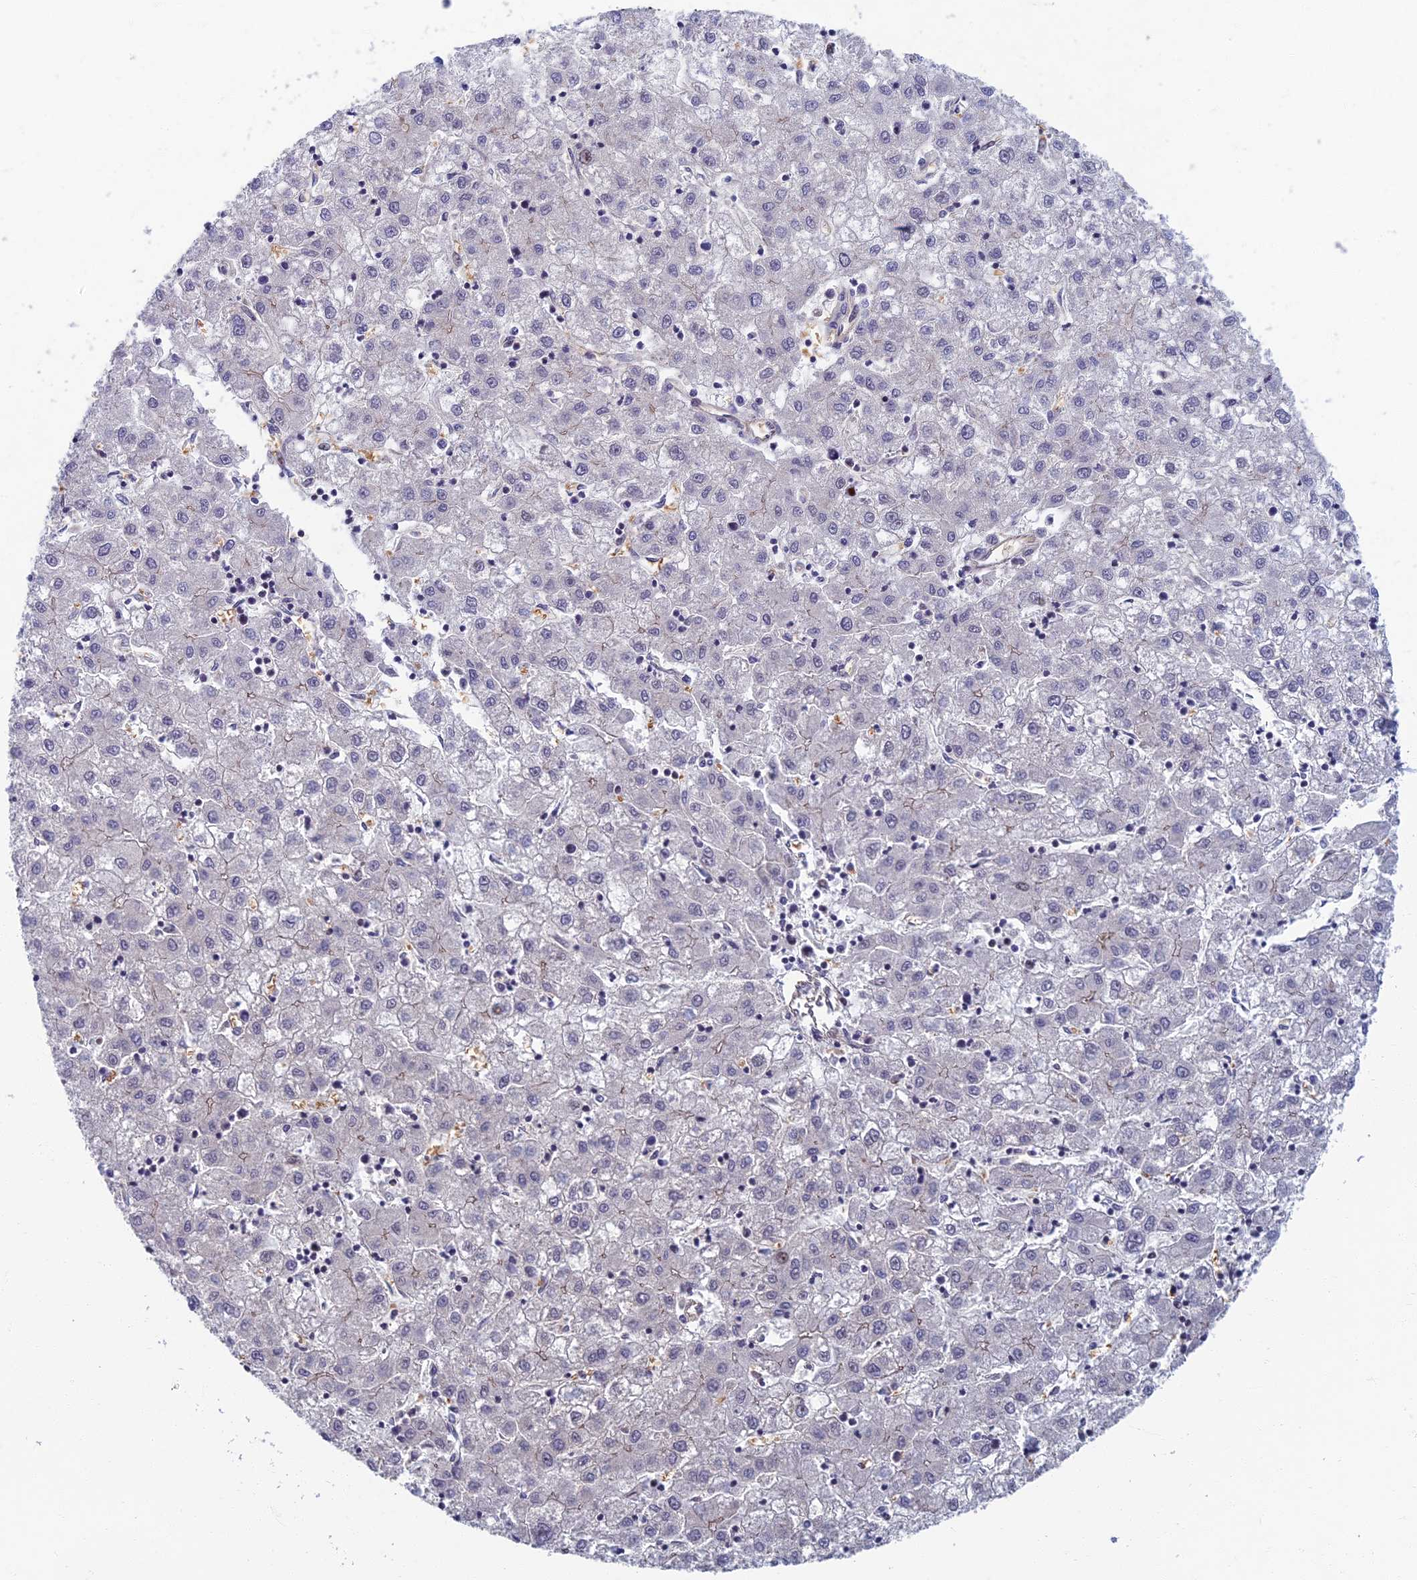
{"staining": {"intensity": "negative", "quantity": "none", "location": "none"}, "tissue": "liver cancer", "cell_type": "Tumor cells", "image_type": "cancer", "snomed": [{"axis": "morphology", "description": "Carcinoma, Hepatocellular, NOS"}, {"axis": "topography", "description": "Liver"}], "caption": "Immunohistochemistry (IHC) of liver cancer exhibits no staining in tumor cells.", "gene": "RHBDL2", "patient": {"sex": "male", "age": 72}}